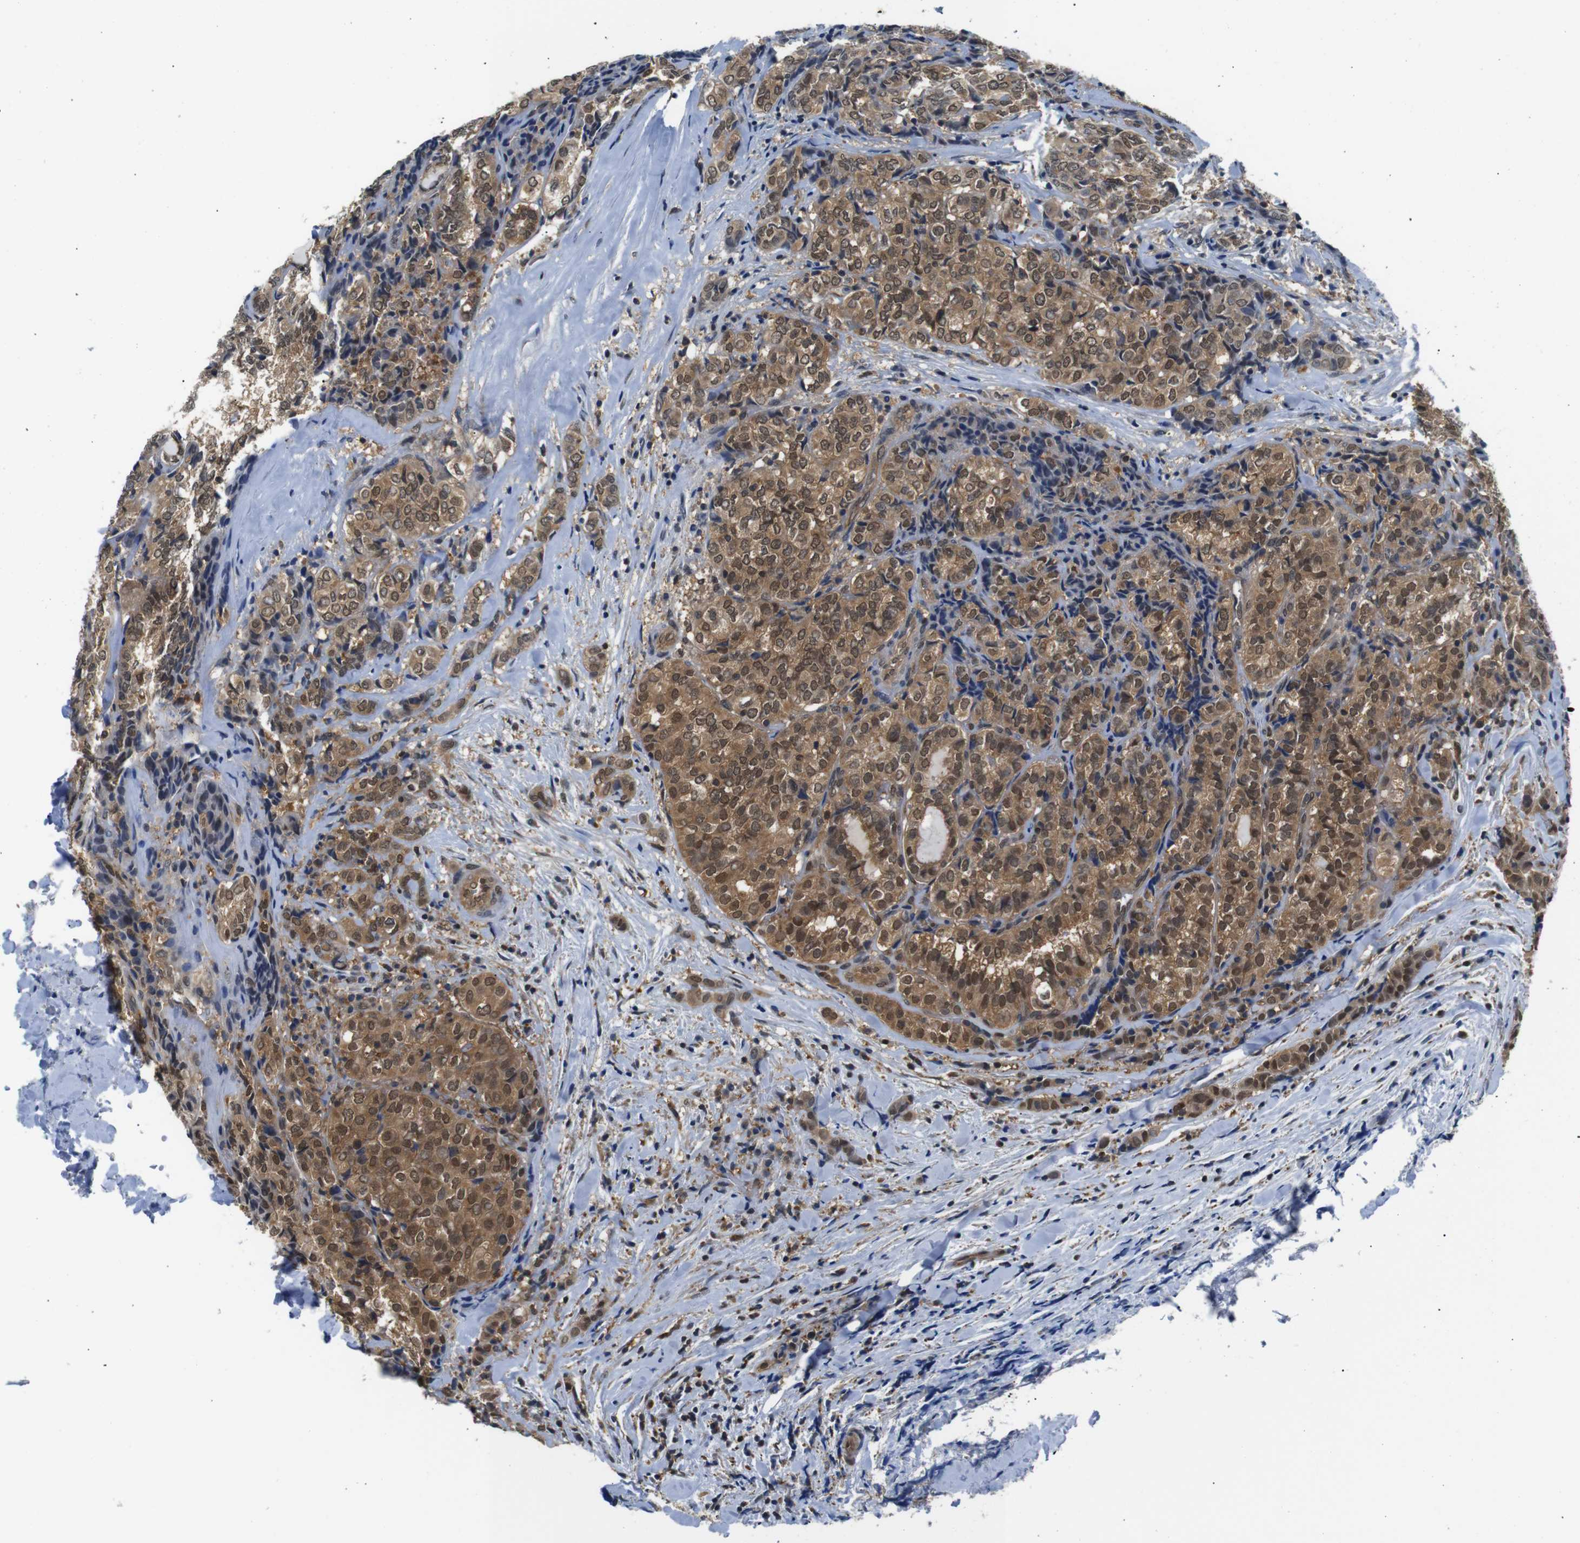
{"staining": {"intensity": "moderate", "quantity": ">75%", "location": "cytoplasmic/membranous,nuclear"}, "tissue": "thyroid cancer", "cell_type": "Tumor cells", "image_type": "cancer", "snomed": [{"axis": "morphology", "description": "Normal tissue, NOS"}, {"axis": "morphology", "description": "Papillary adenocarcinoma, NOS"}, {"axis": "topography", "description": "Thyroid gland"}], "caption": "Thyroid cancer was stained to show a protein in brown. There is medium levels of moderate cytoplasmic/membranous and nuclear staining in approximately >75% of tumor cells.", "gene": "UBXN1", "patient": {"sex": "female", "age": 30}}